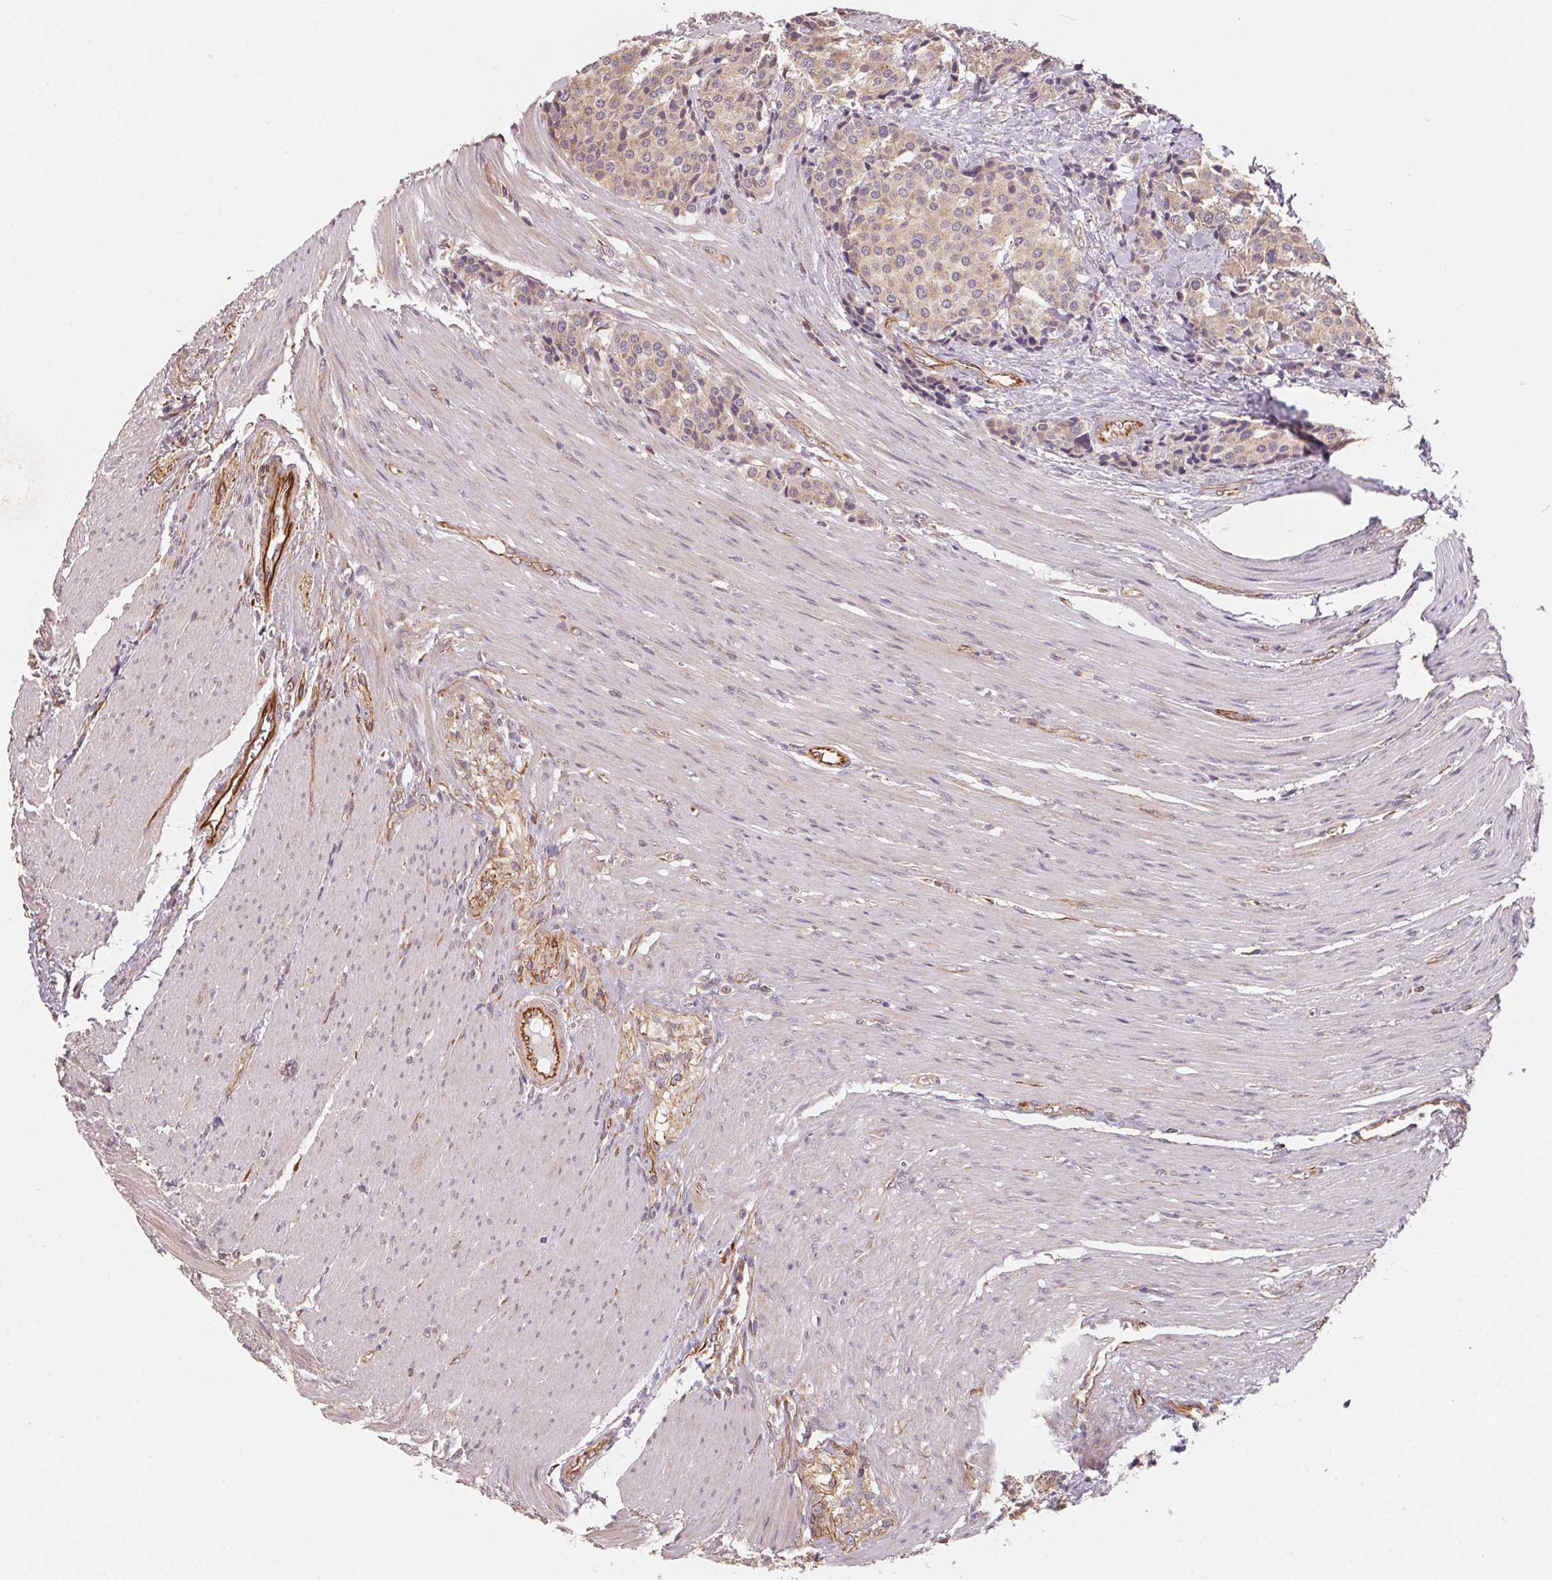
{"staining": {"intensity": "weak", "quantity": ">75%", "location": "cytoplasmic/membranous"}, "tissue": "carcinoid", "cell_type": "Tumor cells", "image_type": "cancer", "snomed": [{"axis": "morphology", "description": "Carcinoid, malignant, NOS"}, {"axis": "topography", "description": "Small intestine"}], "caption": "Malignant carcinoid was stained to show a protein in brown. There is low levels of weak cytoplasmic/membranous positivity in about >75% of tumor cells.", "gene": "TSPAN12", "patient": {"sex": "male", "age": 73}}